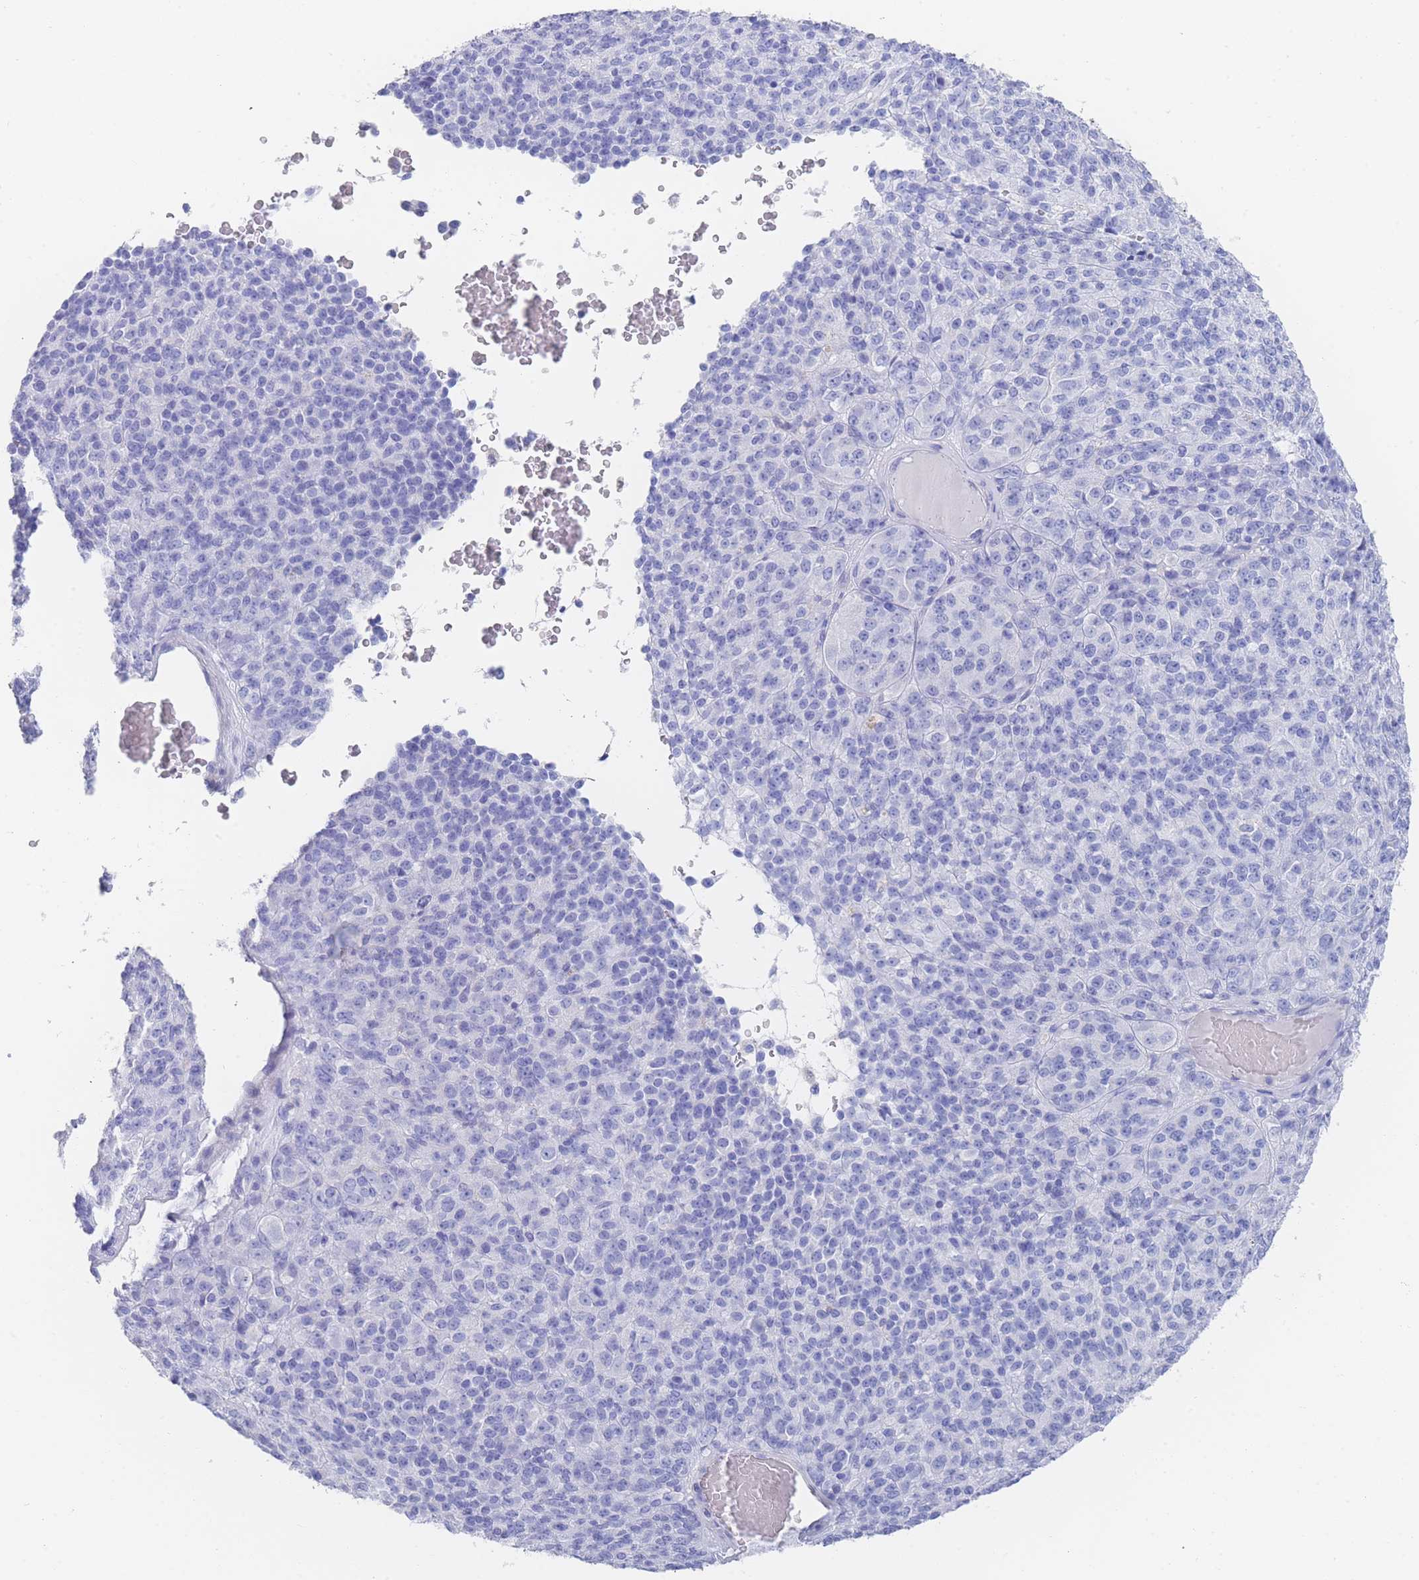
{"staining": {"intensity": "negative", "quantity": "none", "location": "none"}, "tissue": "melanoma", "cell_type": "Tumor cells", "image_type": "cancer", "snomed": [{"axis": "morphology", "description": "Malignant melanoma, Metastatic site"}, {"axis": "topography", "description": "Brain"}], "caption": "This photomicrograph is of malignant melanoma (metastatic site) stained with immunohistochemistry (IHC) to label a protein in brown with the nuclei are counter-stained blue. There is no positivity in tumor cells.", "gene": "LRRC37A", "patient": {"sex": "female", "age": 56}}